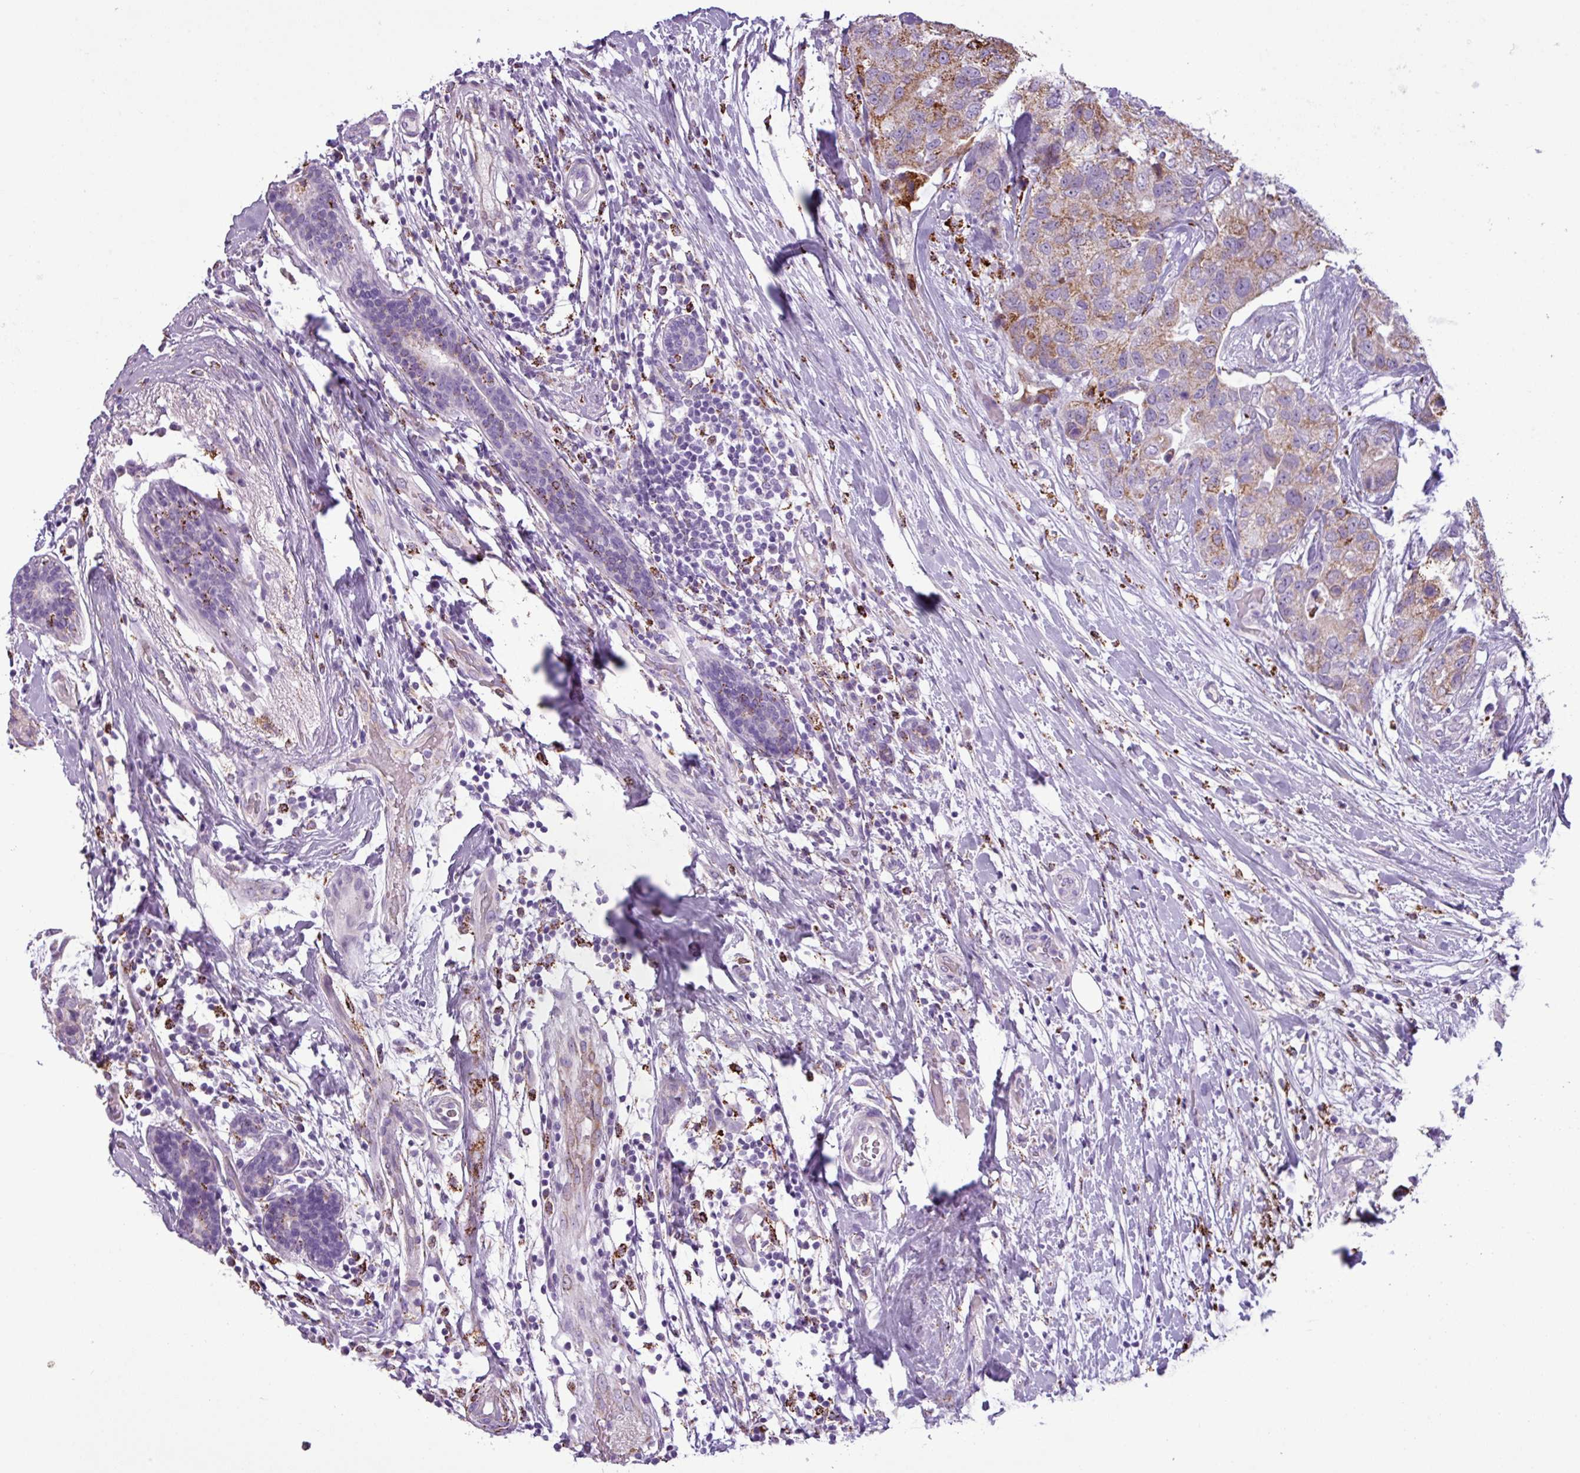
{"staining": {"intensity": "moderate", "quantity": "25%-75%", "location": "cytoplasmic/membranous"}, "tissue": "breast cancer", "cell_type": "Tumor cells", "image_type": "cancer", "snomed": [{"axis": "morphology", "description": "Duct carcinoma"}, {"axis": "topography", "description": "Breast"}], "caption": "Brown immunohistochemical staining in human breast cancer exhibits moderate cytoplasmic/membranous expression in about 25%-75% of tumor cells.", "gene": "ZNF667", "patient": {"sex": "female", "age": 62}}